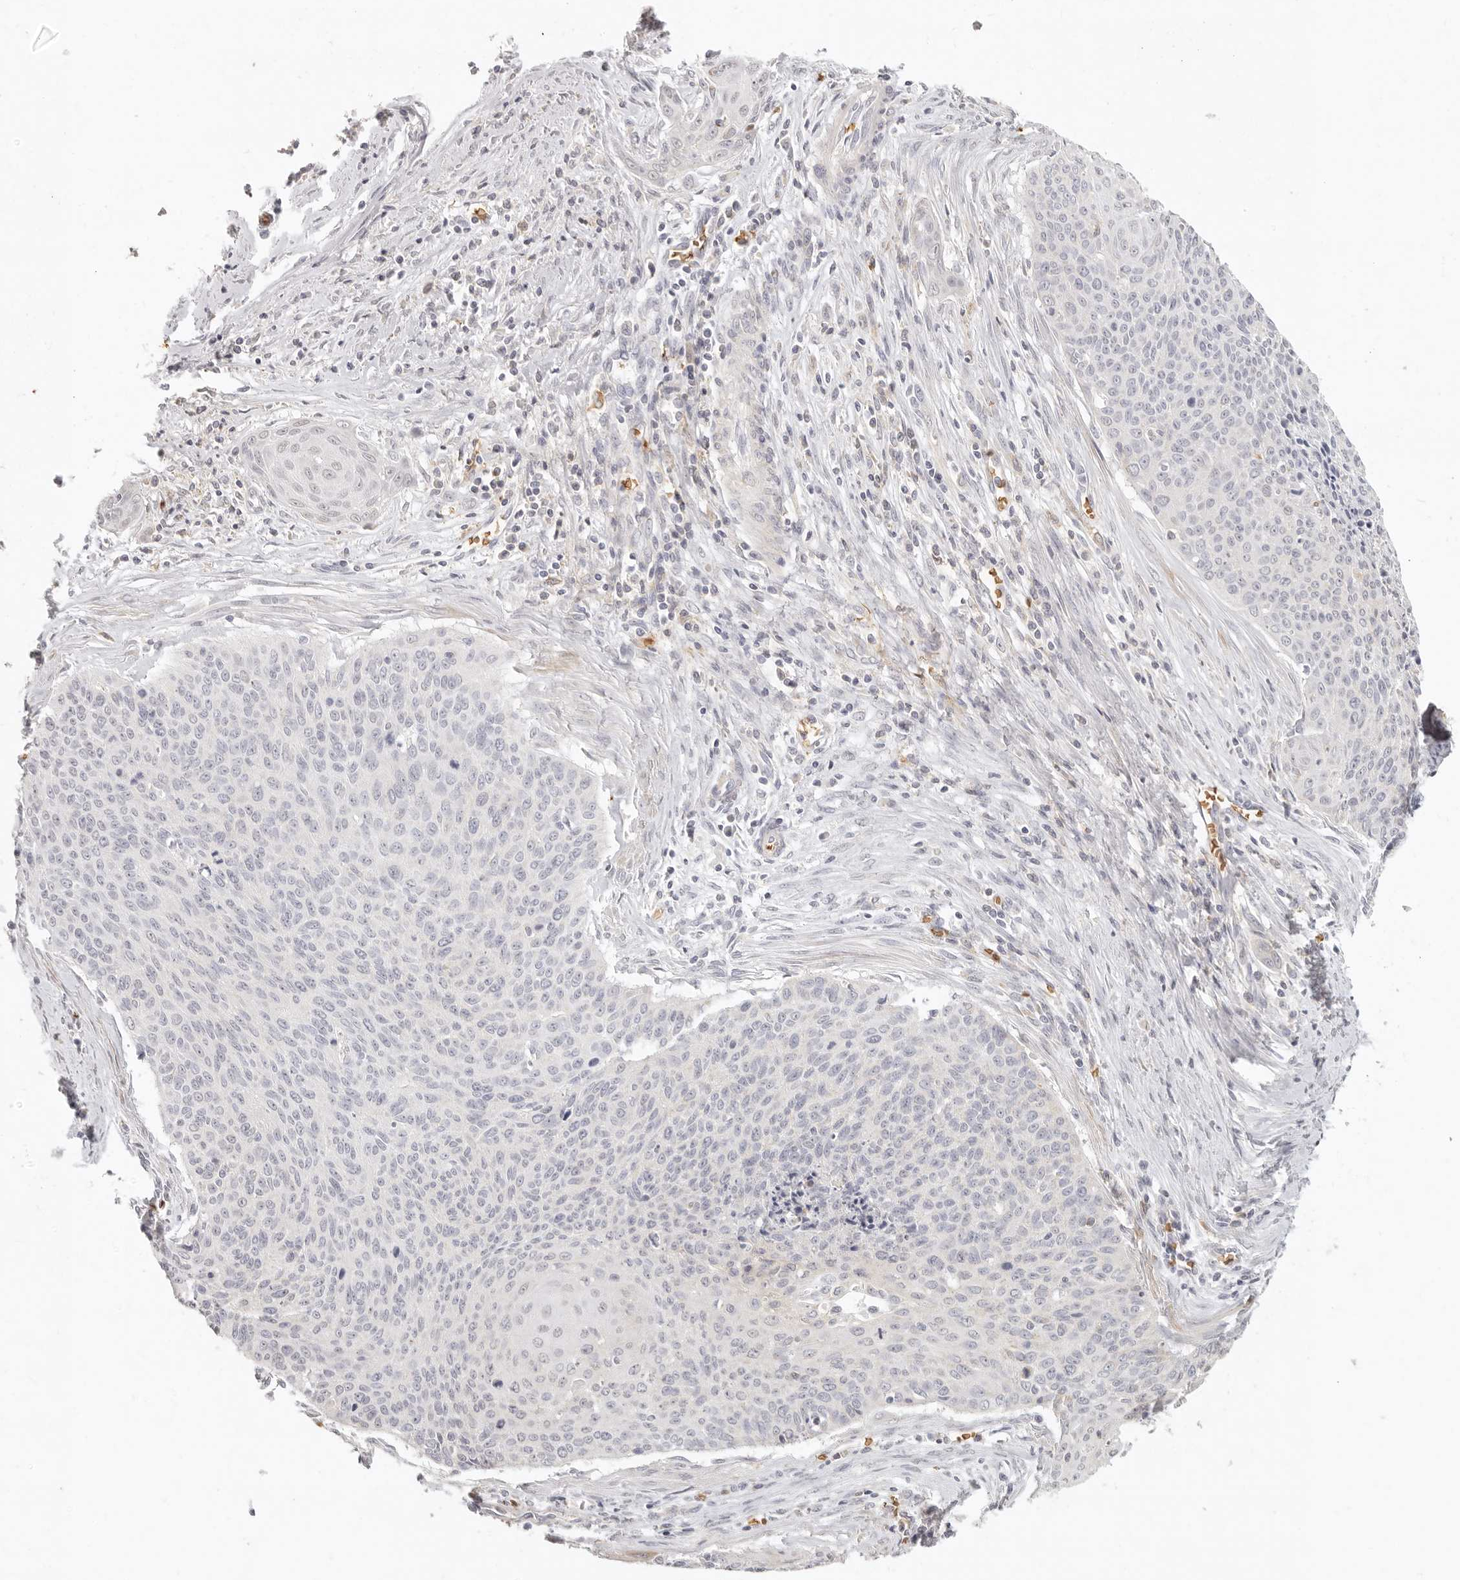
{"staining": {"intensity": "negative", "quantity": "none", "location": "none"}, "tissue": "cervical cancer", "cell_type": "Tumor cells", "image_type": "cancer", "snomed": [{"axis": "morphology", "description": "Squamous cell carcinoma, NOS"}, {"axis": "topography", "description": "Cervix"}], "caption": "Tumor cells show no significant protein expression in cervical squamous cell carcinoma. Brightfield microscopy of IHC stained with DAB (3,3'-diaminobenzidine) (brown) and hematoxylin (blue), captured at high magnification.", "gene": "NIBAN1", "patient": {"sex": "female", "age": 55}}